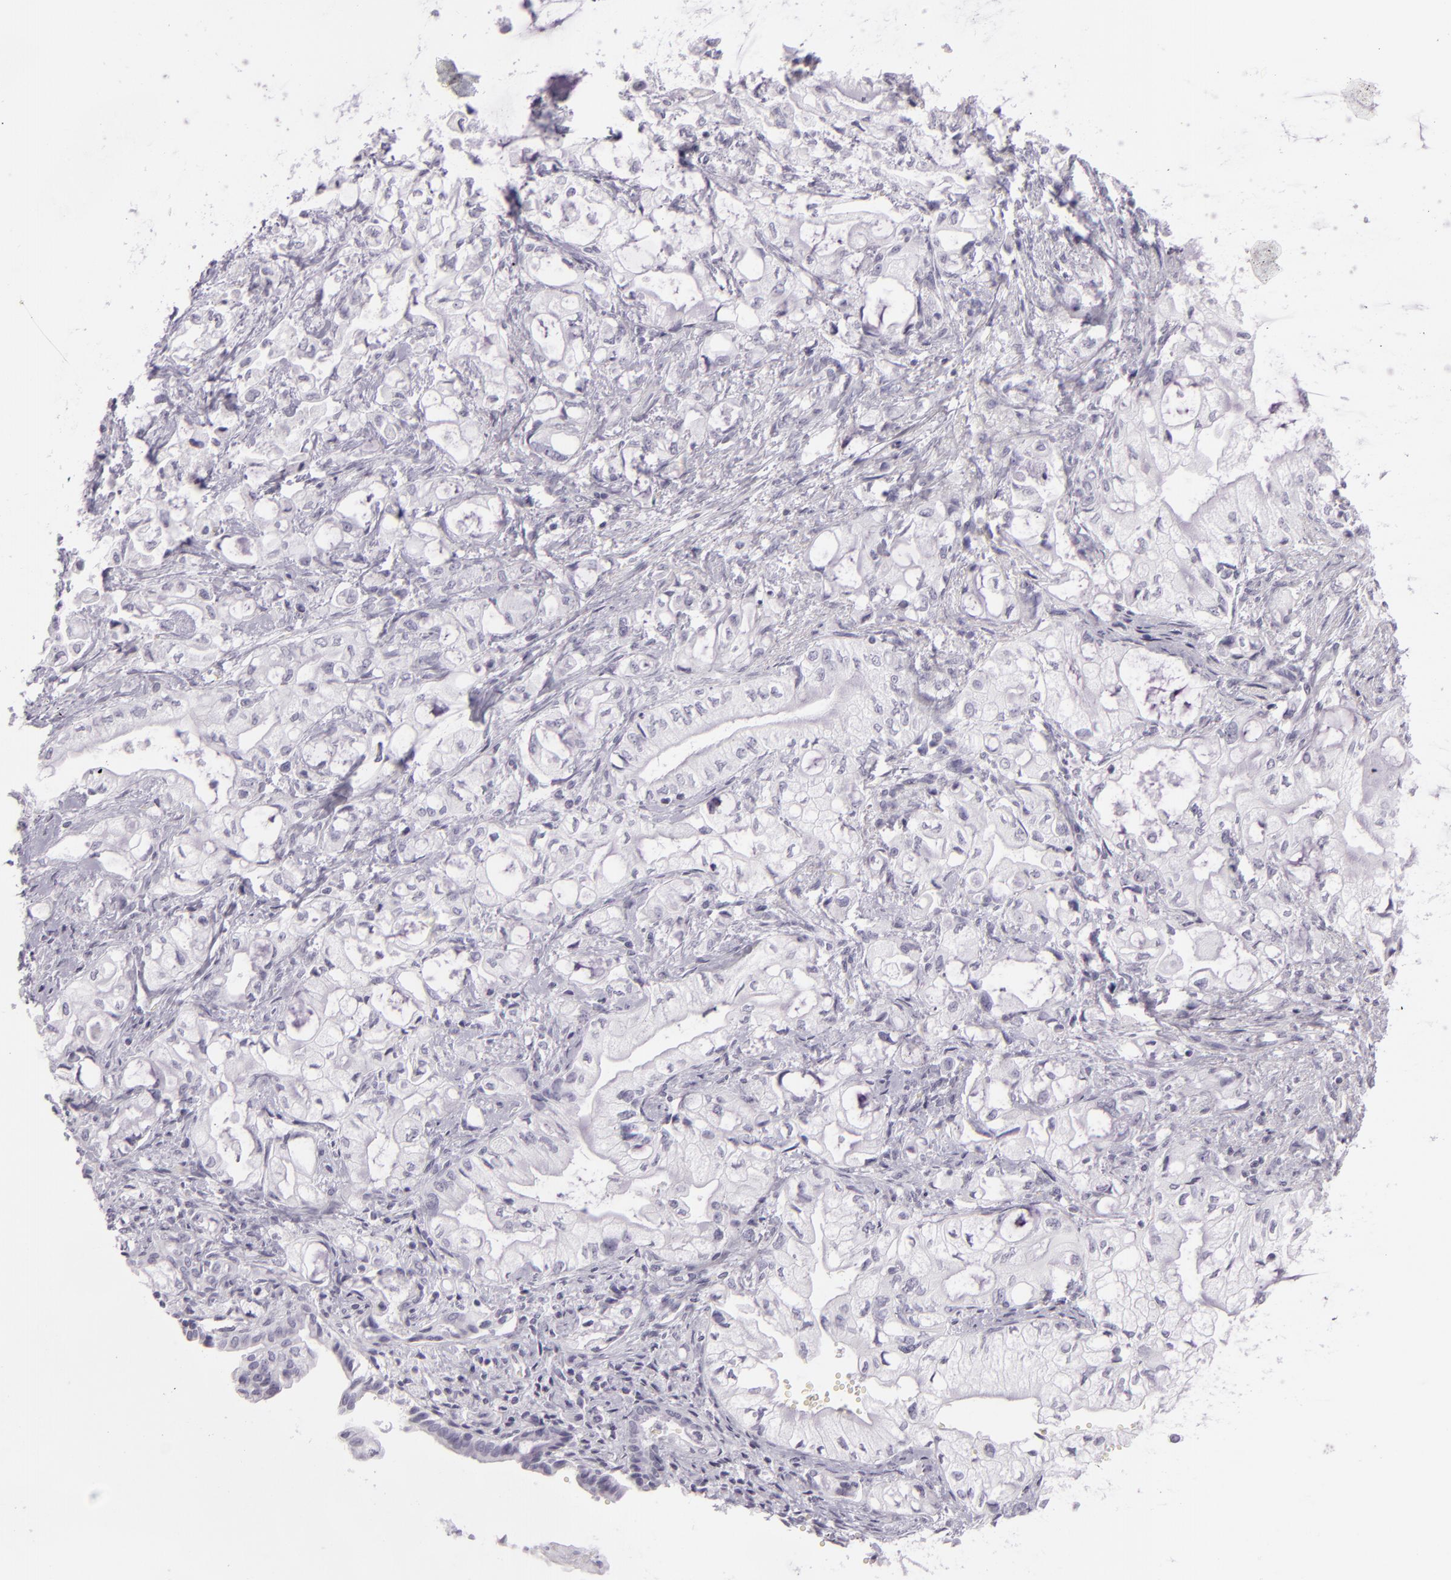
{"staining": {"intensity": "negative", "quantity": "none", "location": "none"}, "tissue": "pancreatic cancer", "cell_type": "Tumor cells", "image_type": "cancer", "snomed": [{"axis": "morphology", "description": "Adenocarcinoma, NOS"}, {"axis": "topography", "description": "Pancreas"}], "caption": "IHC micrograph of neoplastic tissue: pancreatic cancer (adenocarcinoma) stained with DAB (3,3'-diaminobenzidine) displays no significant protein positivity in tumor cells. (Stains: DAB (3,3'-diaminobenzidine) immunohistochemistry with hematoxylin counter stain, Microscopy: brightfield microscopy at high magnification).", "gene": "MCM3", "patient": {"sex": "male", "age": 79}}